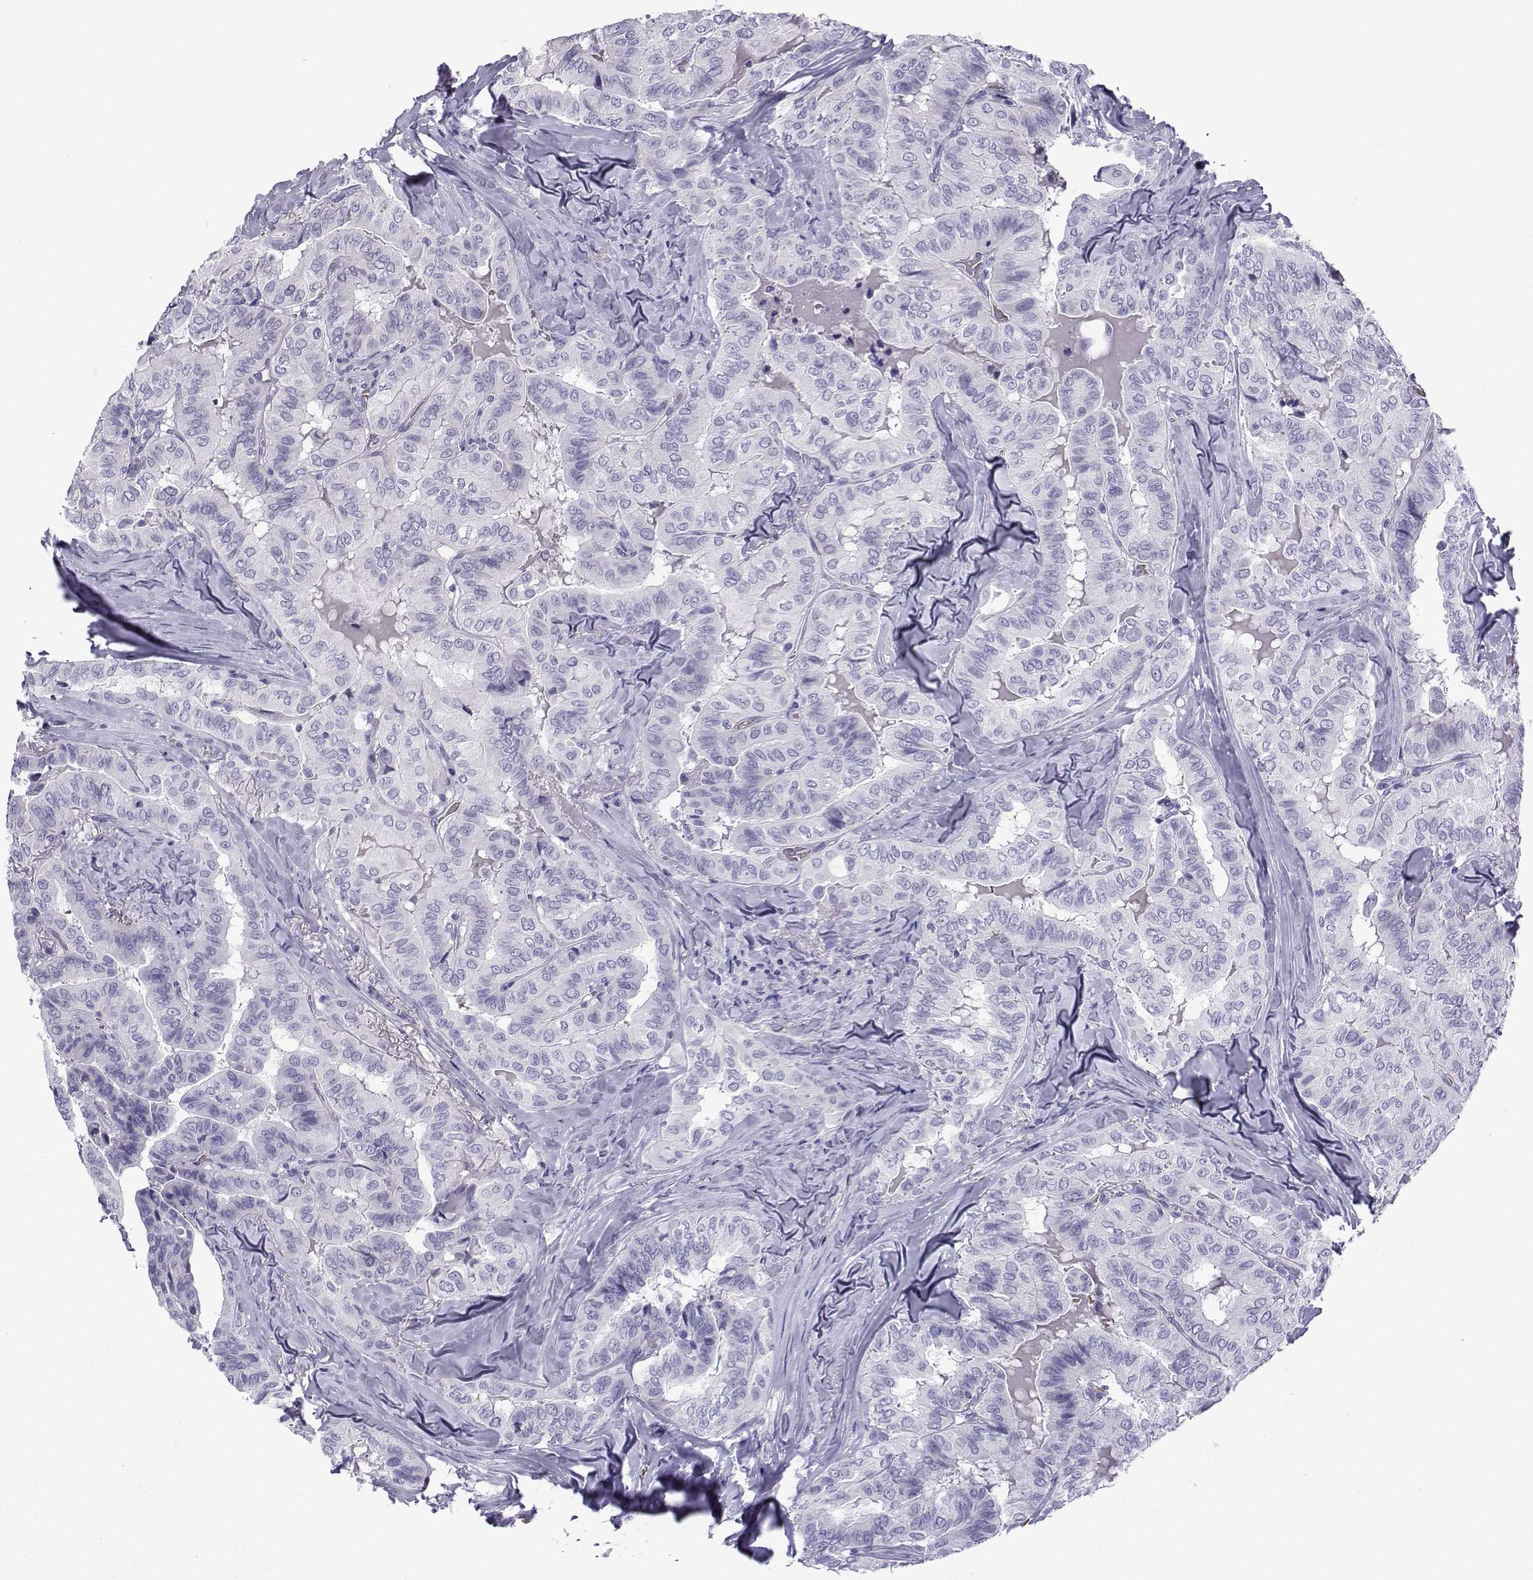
{"staining": {"intensity": "negative", "quantity": "none", "location": "none"}, "tissue": "thyroid cancer", "cell_type": "Tumor cells", "image_type": "cancer", "snomed": [{"axis": "morphology", "description": "Papillary adenocarcinoma, NOS"}, {"axis": "topography", "description": "Thyroid gland"}], "caption": "The immunohistochemistry (IHC) histopathology image has no significant positivity in tumor cells of thyroid cancer tissue.", "gene": "TRIM46", "patient": {"sex": "female", "age": 68}}